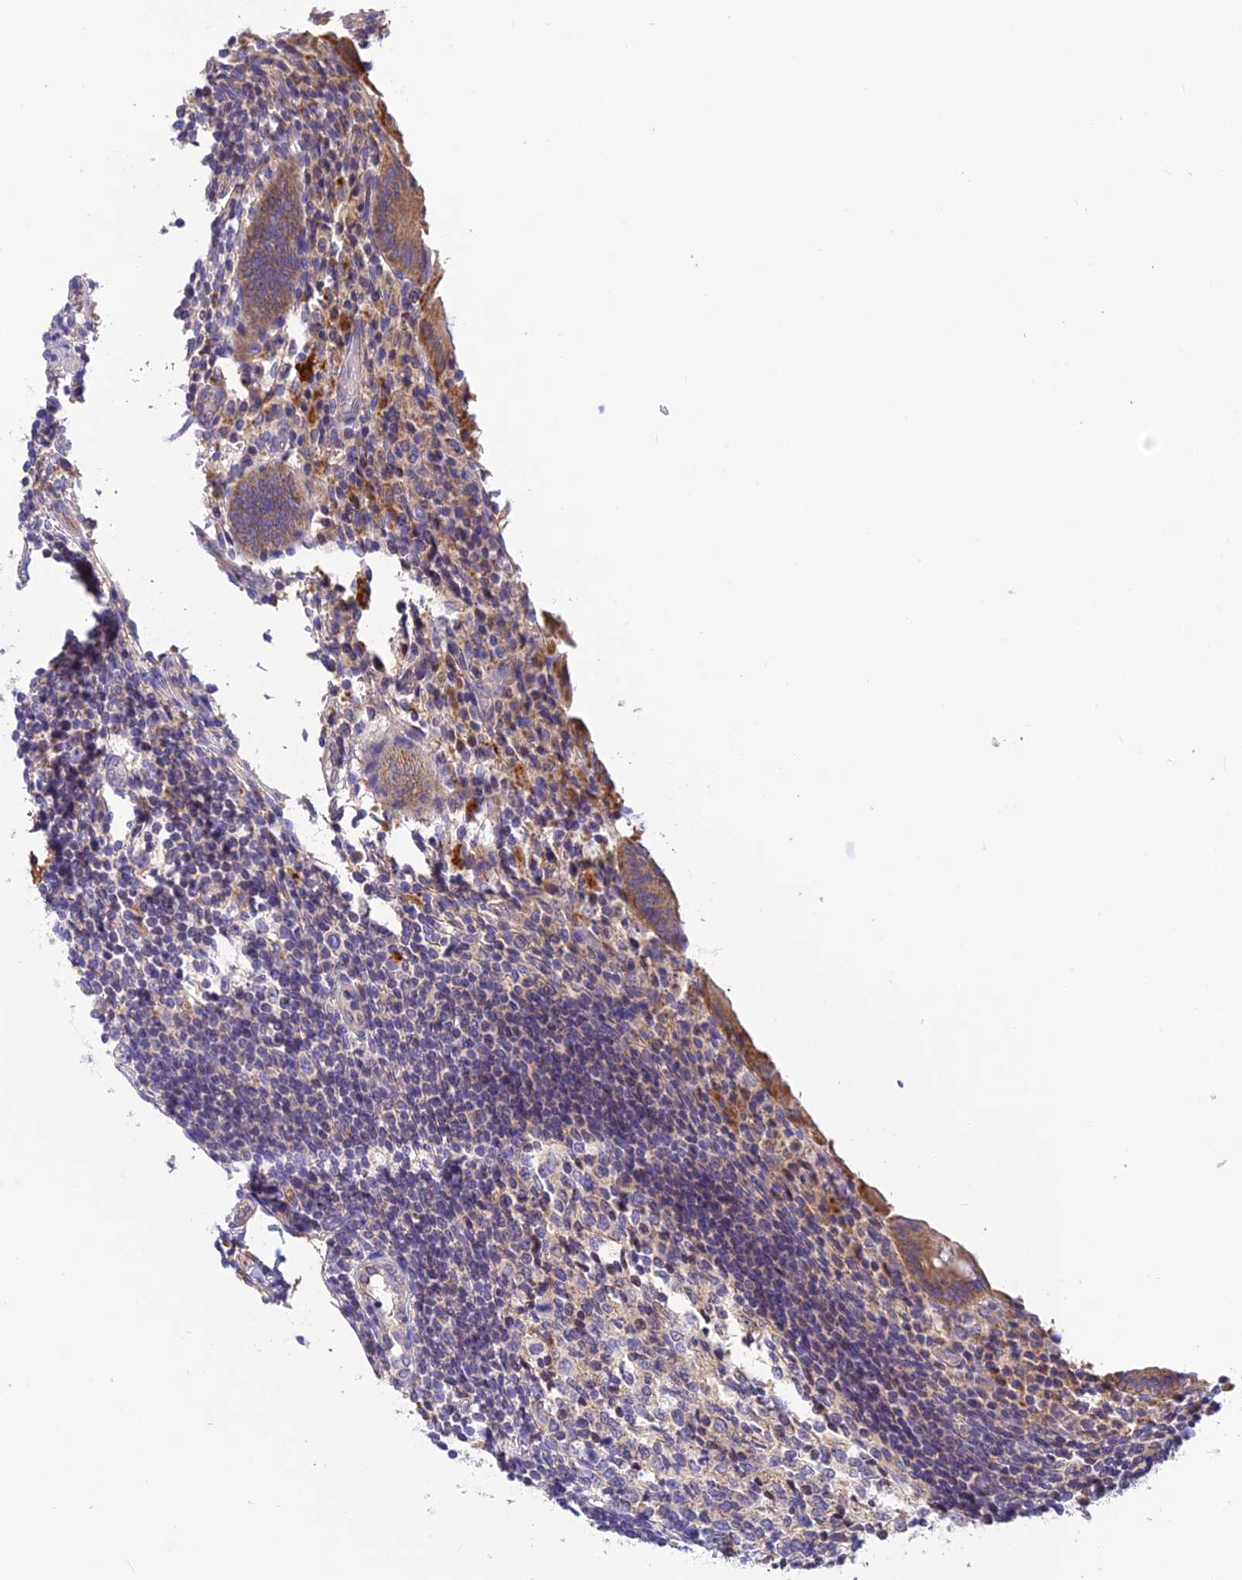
{"staining": {"intensity": "moderate", "quantity": ">75%", "location": "cytoplasmic/membranous"}, "tissue": "appendix", "cell_type": "Glandular cells", "image_type": "normal", "snomed": [{"axis": "morphology", "description": "Normal tissue, NOS"}, {"axis": "topography", "description": "Appendix"}], "caption": "Benign appendix reveals moderate cytoplasmic/membranous expression in approximately >75% of glandular cells, visualized by immunohistochemistry.", "gene": "PZP", "patient": {"sex": "female", "age": 17}}